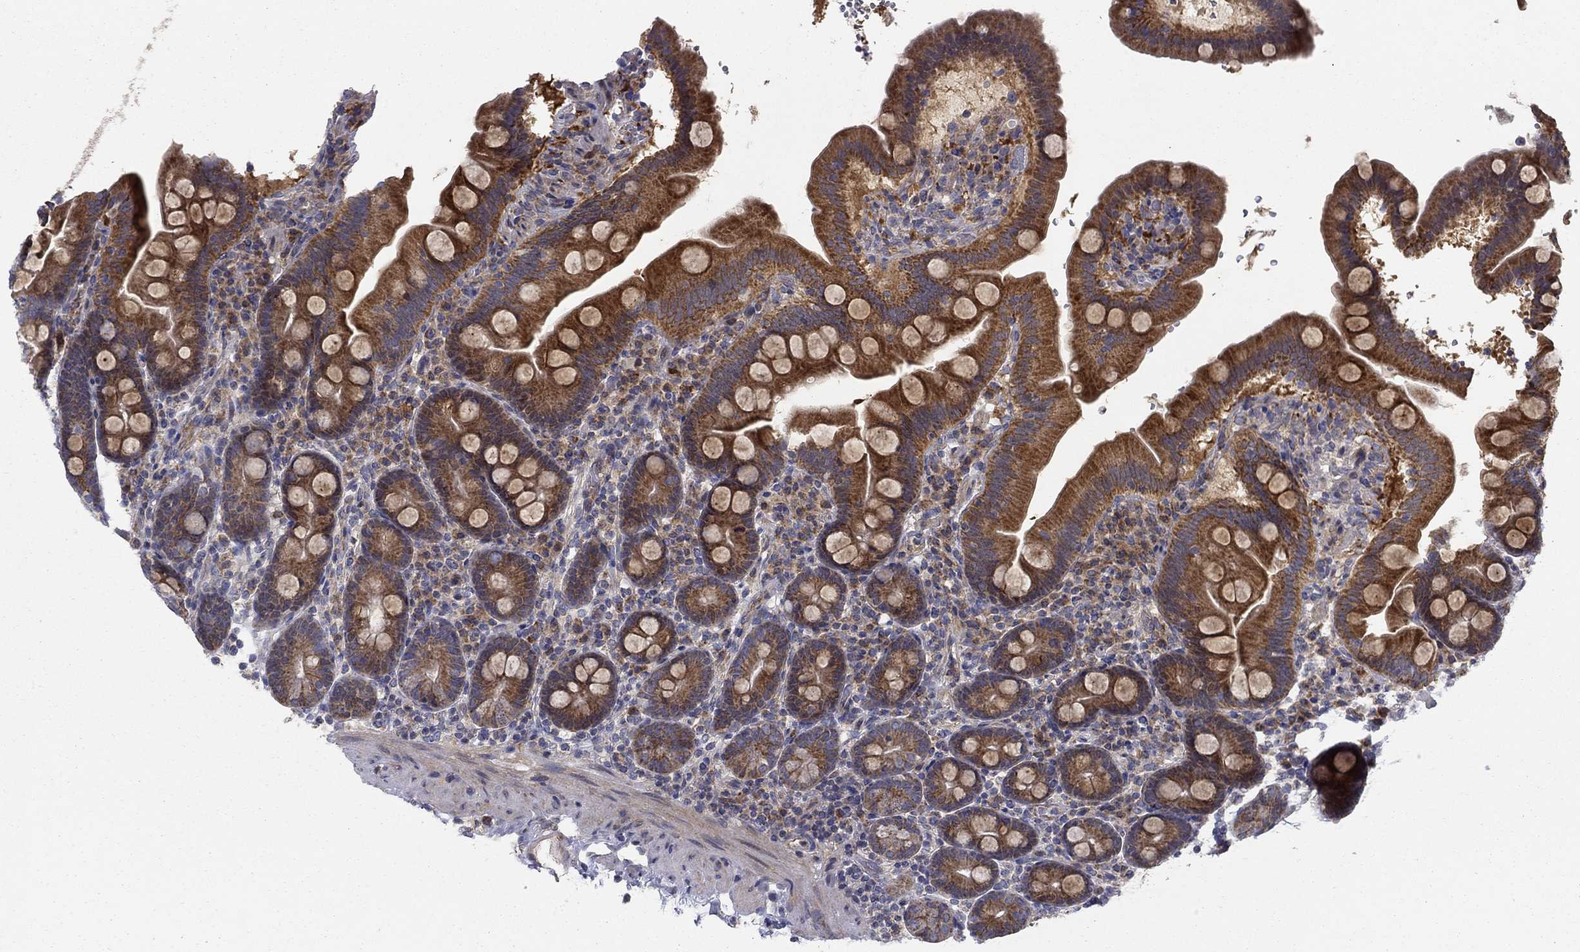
{"staining": {"intensity": "strong", "quantity": "25%-75%", "location": "cytoplasmic/membranous"}, "tissue": "duodenum", "cell_type": "Glandular cells", "image_type": "normal", "snomed": [{"axis": "morphology", "description": "Normal tissue, NOS"}, {"axis": "topography", "description": "Duodenum"}], "caption": "Immunohistochemical staining of unremarkable duodenum displays high levels of strong cytoplasmic/membranous positivity in about 25%-75% of glandular cells.", "gene": "MMAA", "patient": {"sex": "male", "age": 59}}